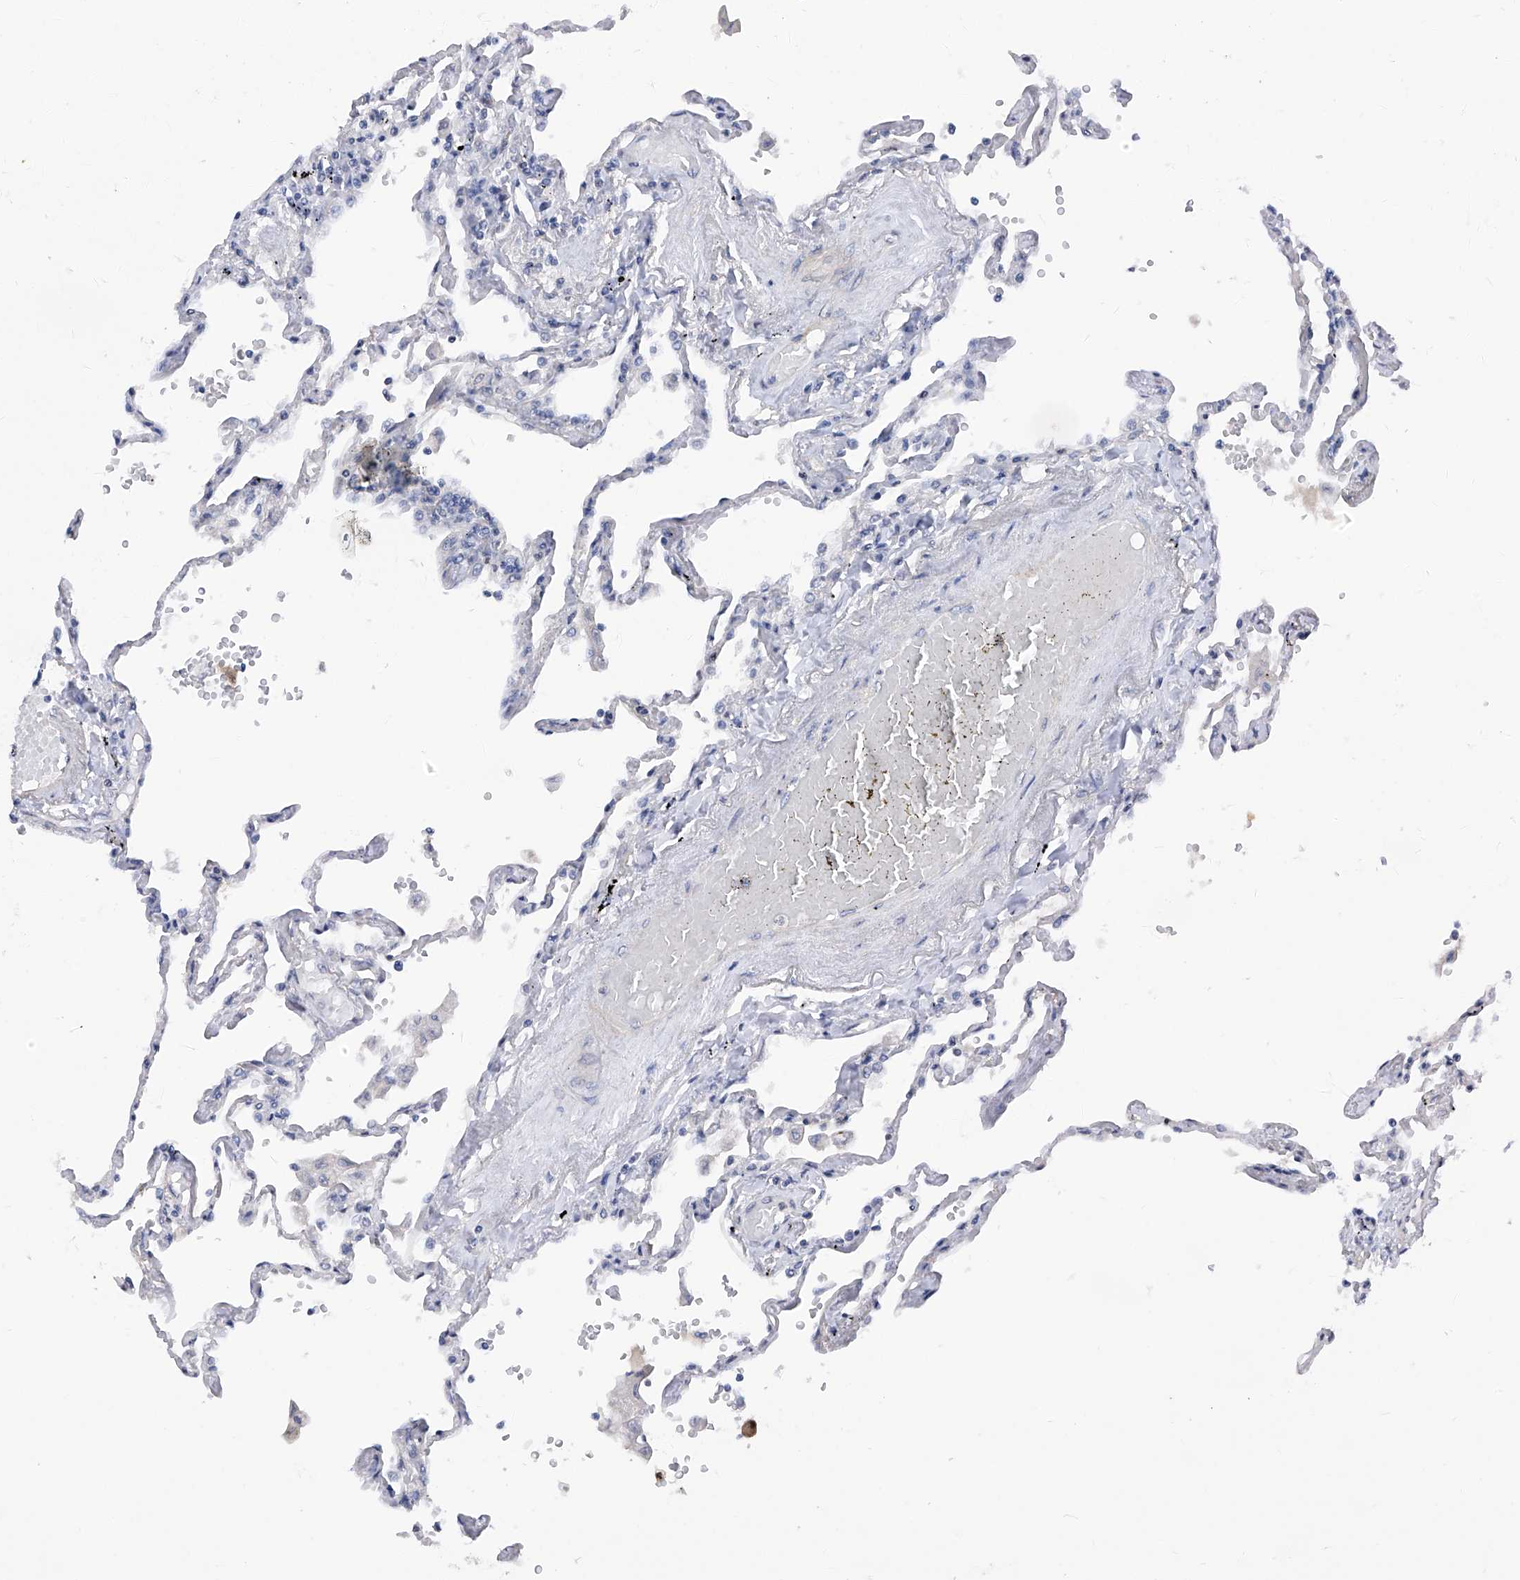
{"staining": {"intensity": "negative", "quantity": "none", "location": "none"}, "tissue": "lung", "cell_type": "Alveolar cells", "image_type": "normal", "snomed": [{"axis": "morphology", "description": "Normal tissue, NOS"}, {"axis": "topography", "description": "Lung"}], "caption": "Immunohistochemistry photomicrograph of benign lung stained for a protein (brown), which displays no expression in alveolar cells. Brightfield microscopy of immunohistochemistry (IHC) stained with DAB (brown) and hematoxylin (blue), captured at high magnification.", "gene": "PHF20", "patient": {"sex": "female", "age": 67}}